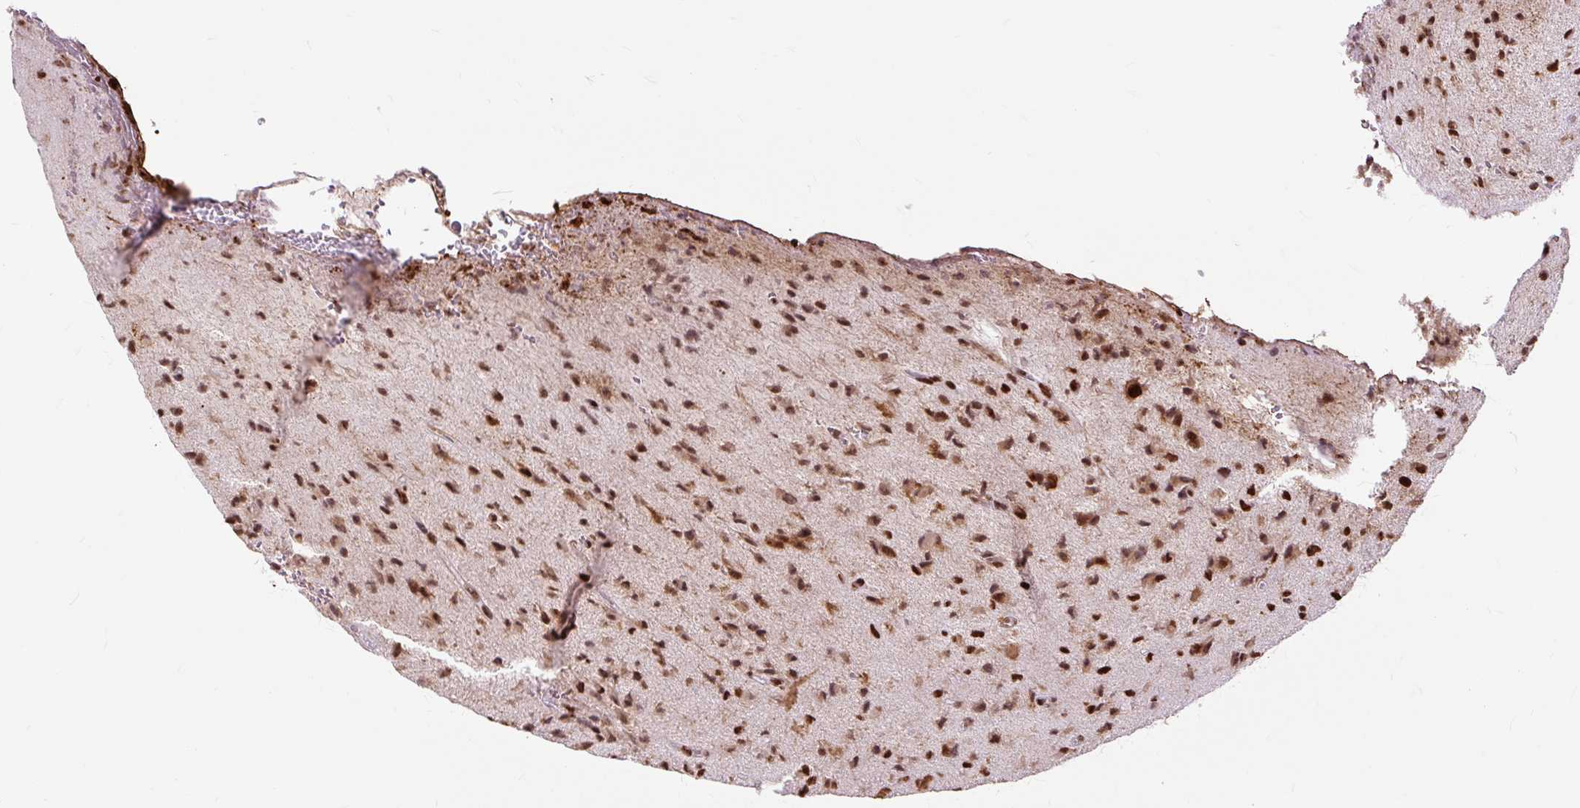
{"staining": {"intensity": "strong", "quantity": ">75%", "location": "nuclear"}, "tissue": "glioma", "cell_type": "Tumor cells", "image_type": "cancer", "snomed": [{"axis": "morphology", "description": "Glioma, malignant, High grade"}, {"axis": "topography", "description": "Brain"}], "caption": "About >75% of tumor cells in human high-grade glioma (malignant) demonstrate strong nuclear protein expression as visualized by brown immunohistochemical staining.", "gene": "XRCC6", "patient": {"sex": "male", "age": 36}}